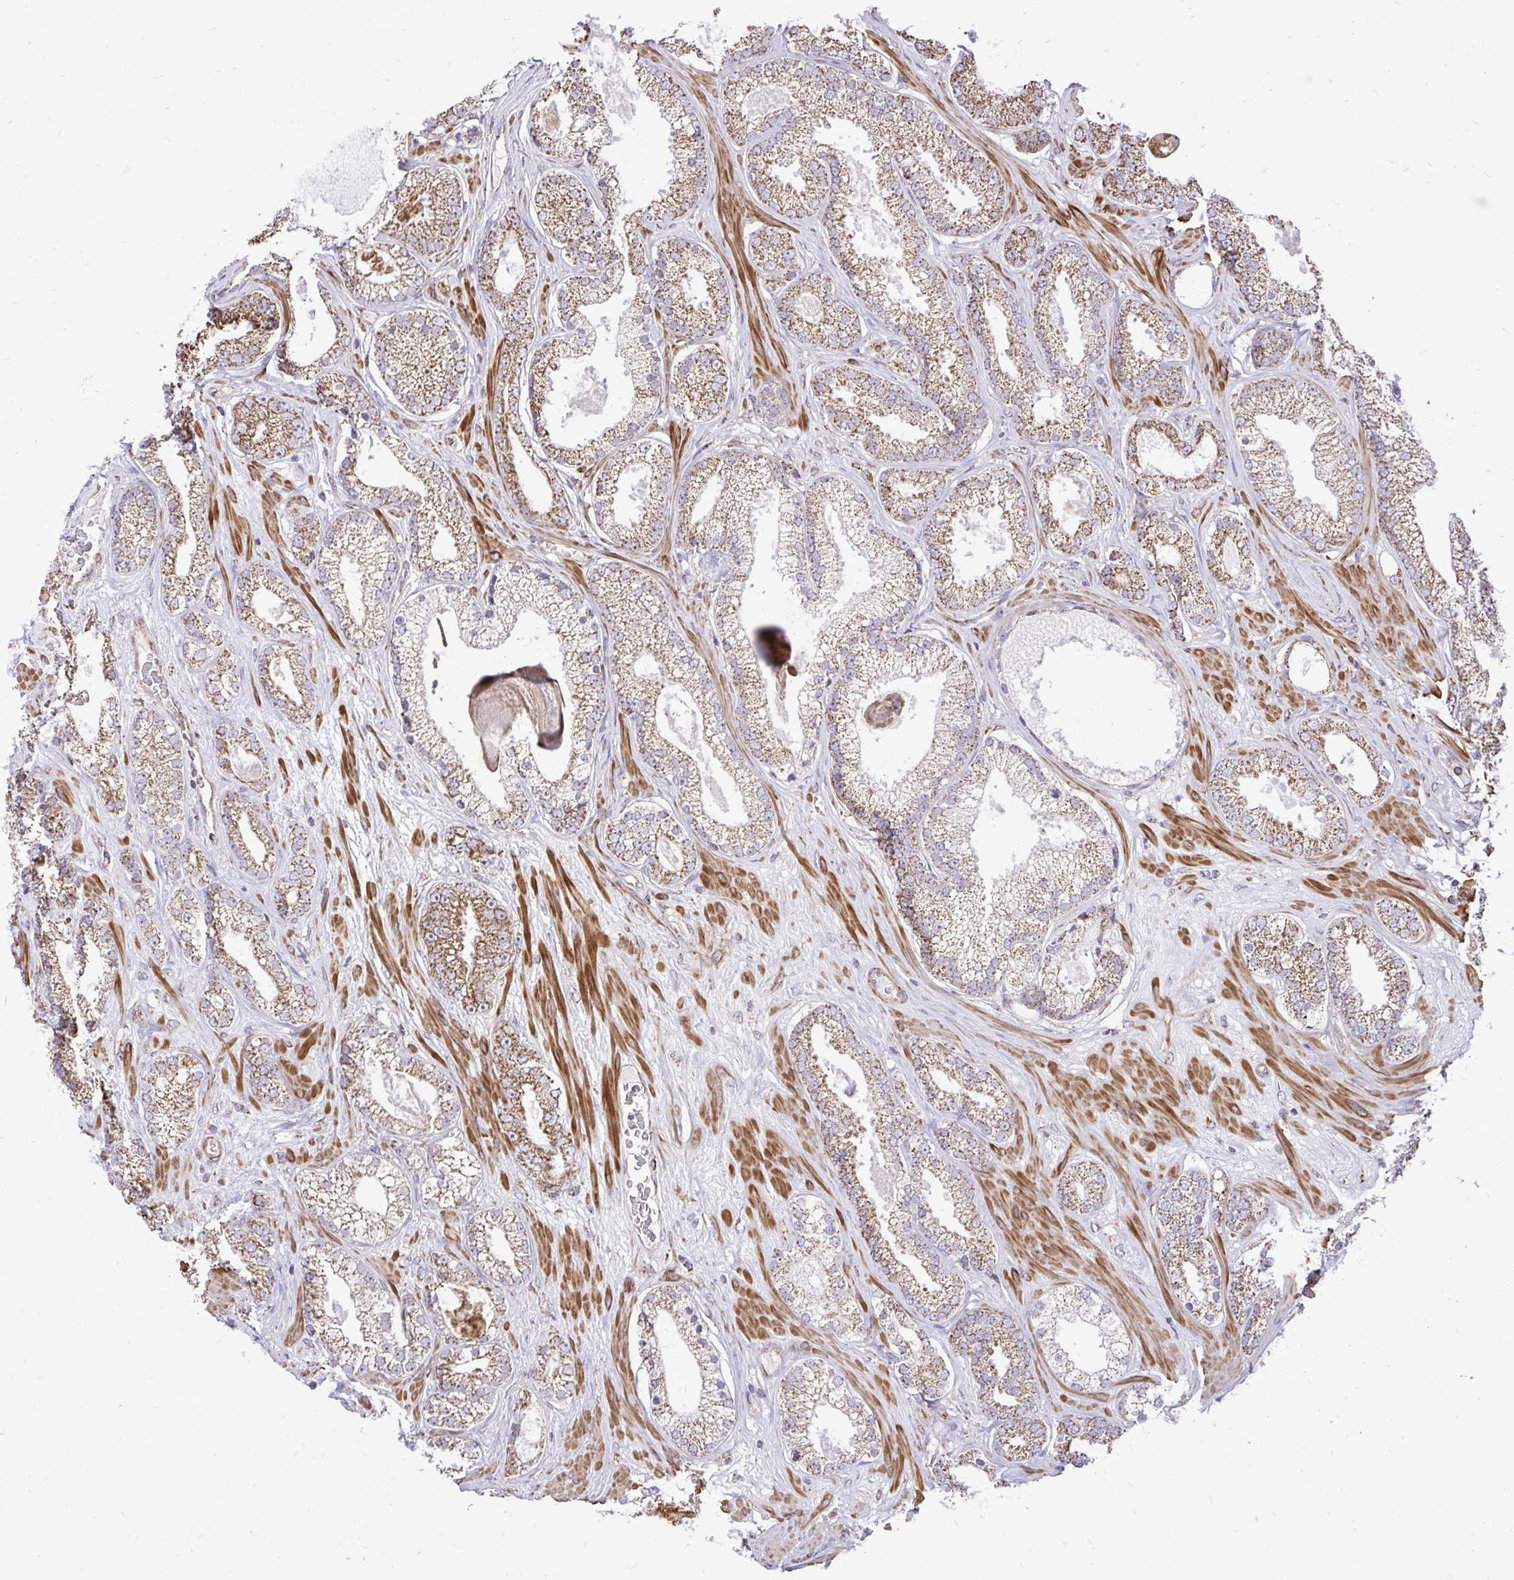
{"staining": {"intensity": "moderate", "quantity": ">75%", "location": "cytoplasmic/membranous"}, "tissue": "prostate cancer", "cell_type": "Tumor cells", "image_type": "cancer", "snomed": [{"axis": "morphology", "description": "Adenocarcinoma, High grade"}, {"axis": "topography", "description": "Prostate"}], "caption": "An image of prostate cancer stained for a protein reveals moderate cytoplasmic/membranous brown staining in tumor cells.", "gene": "UBE2C", "patient": {"sex": "male", "age": 66}}